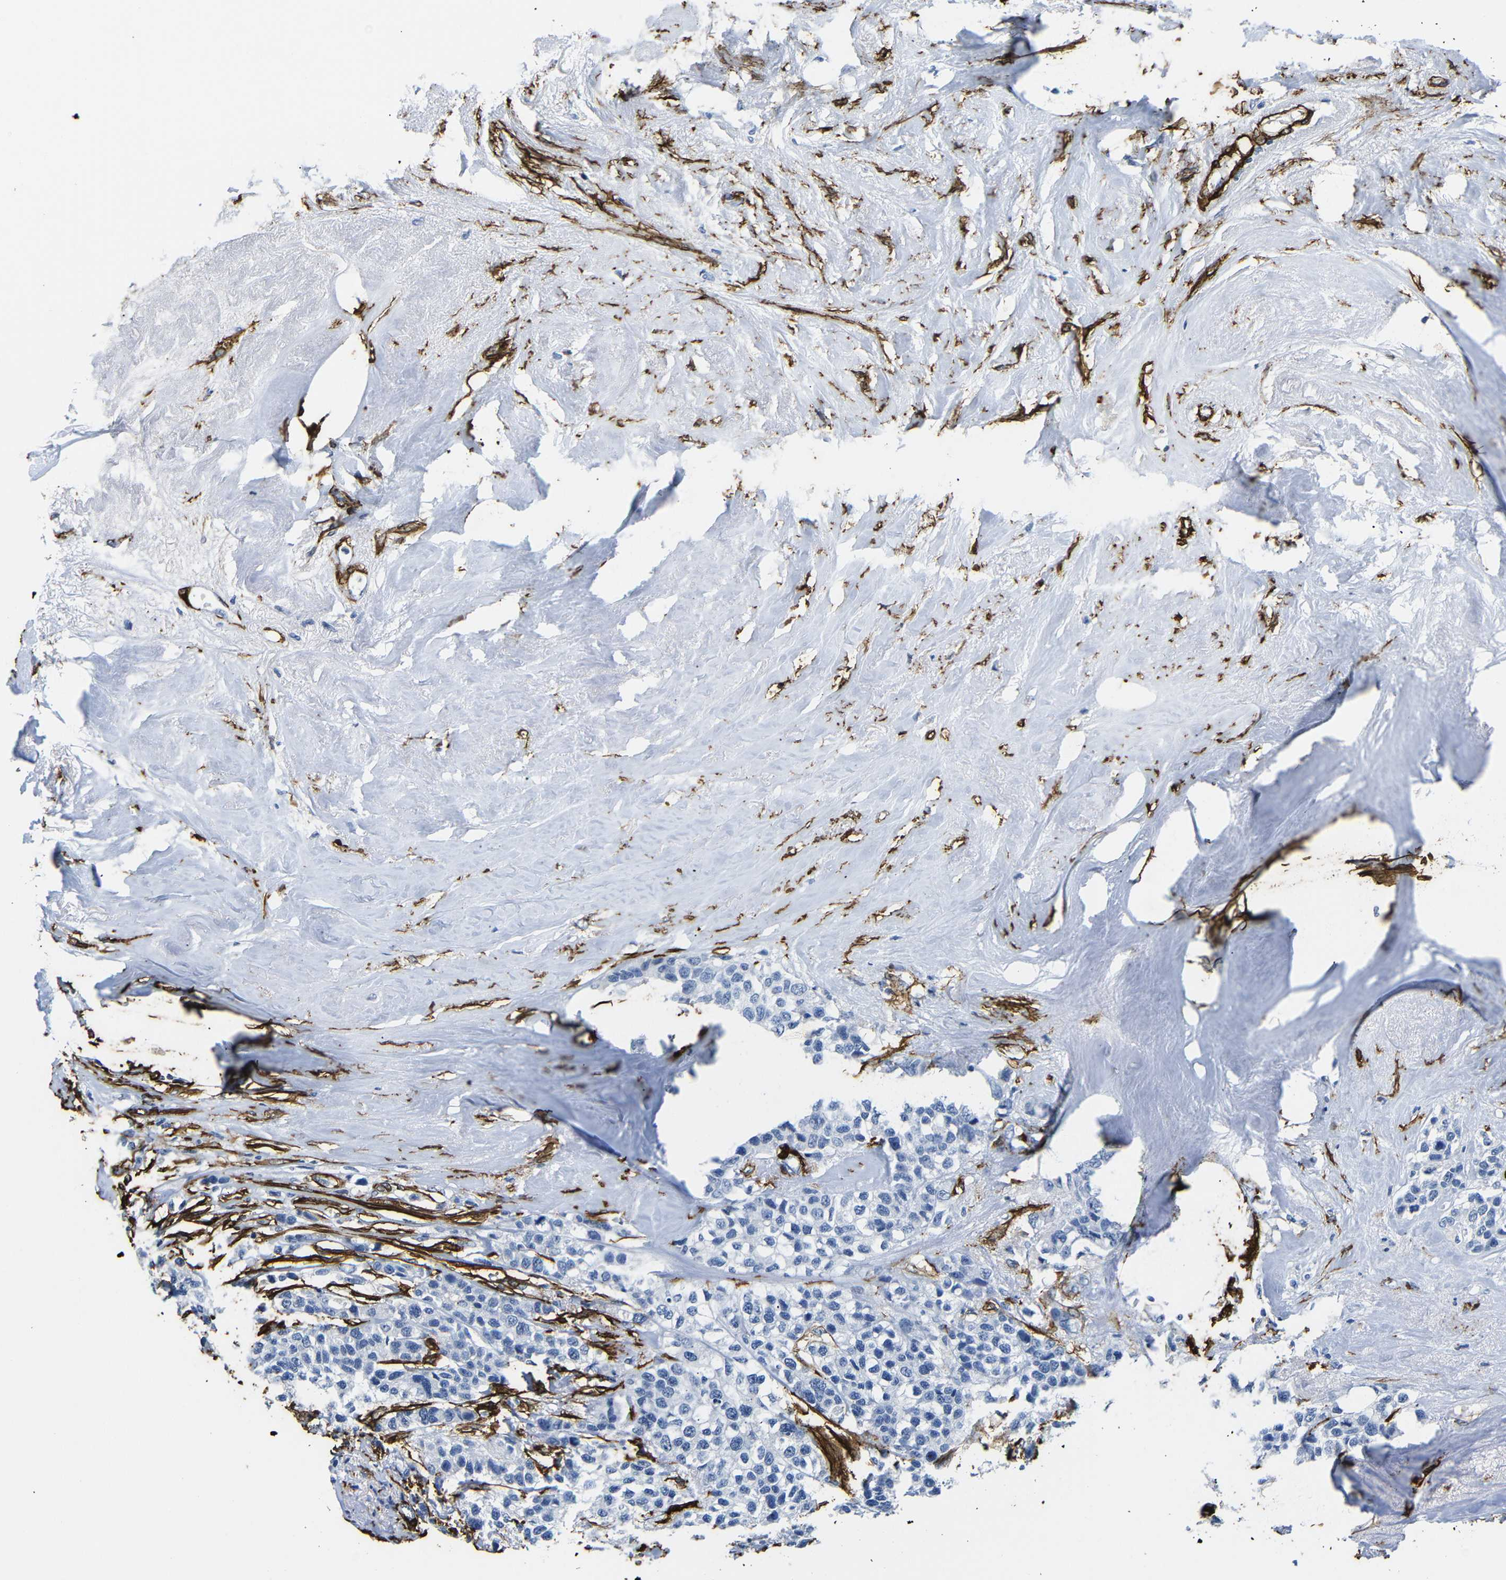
{"staining": {"intensity": "negative", "quantity": "none", "location": "none"}, "tissue": "breast cancer", "cell_type": "Tumor cells", "image_type": "cancer", "snomed": [{"axis": "morphology", "description": "Duct carcinoma"}, {"axis": "topography", "description": "Breast"}], "caption": "Tumor cells are negative for protein expression in human breast invasive ductal carcinoma.", "gene": "ACTA2", "patient": {"sex": "female", "age": 51}}